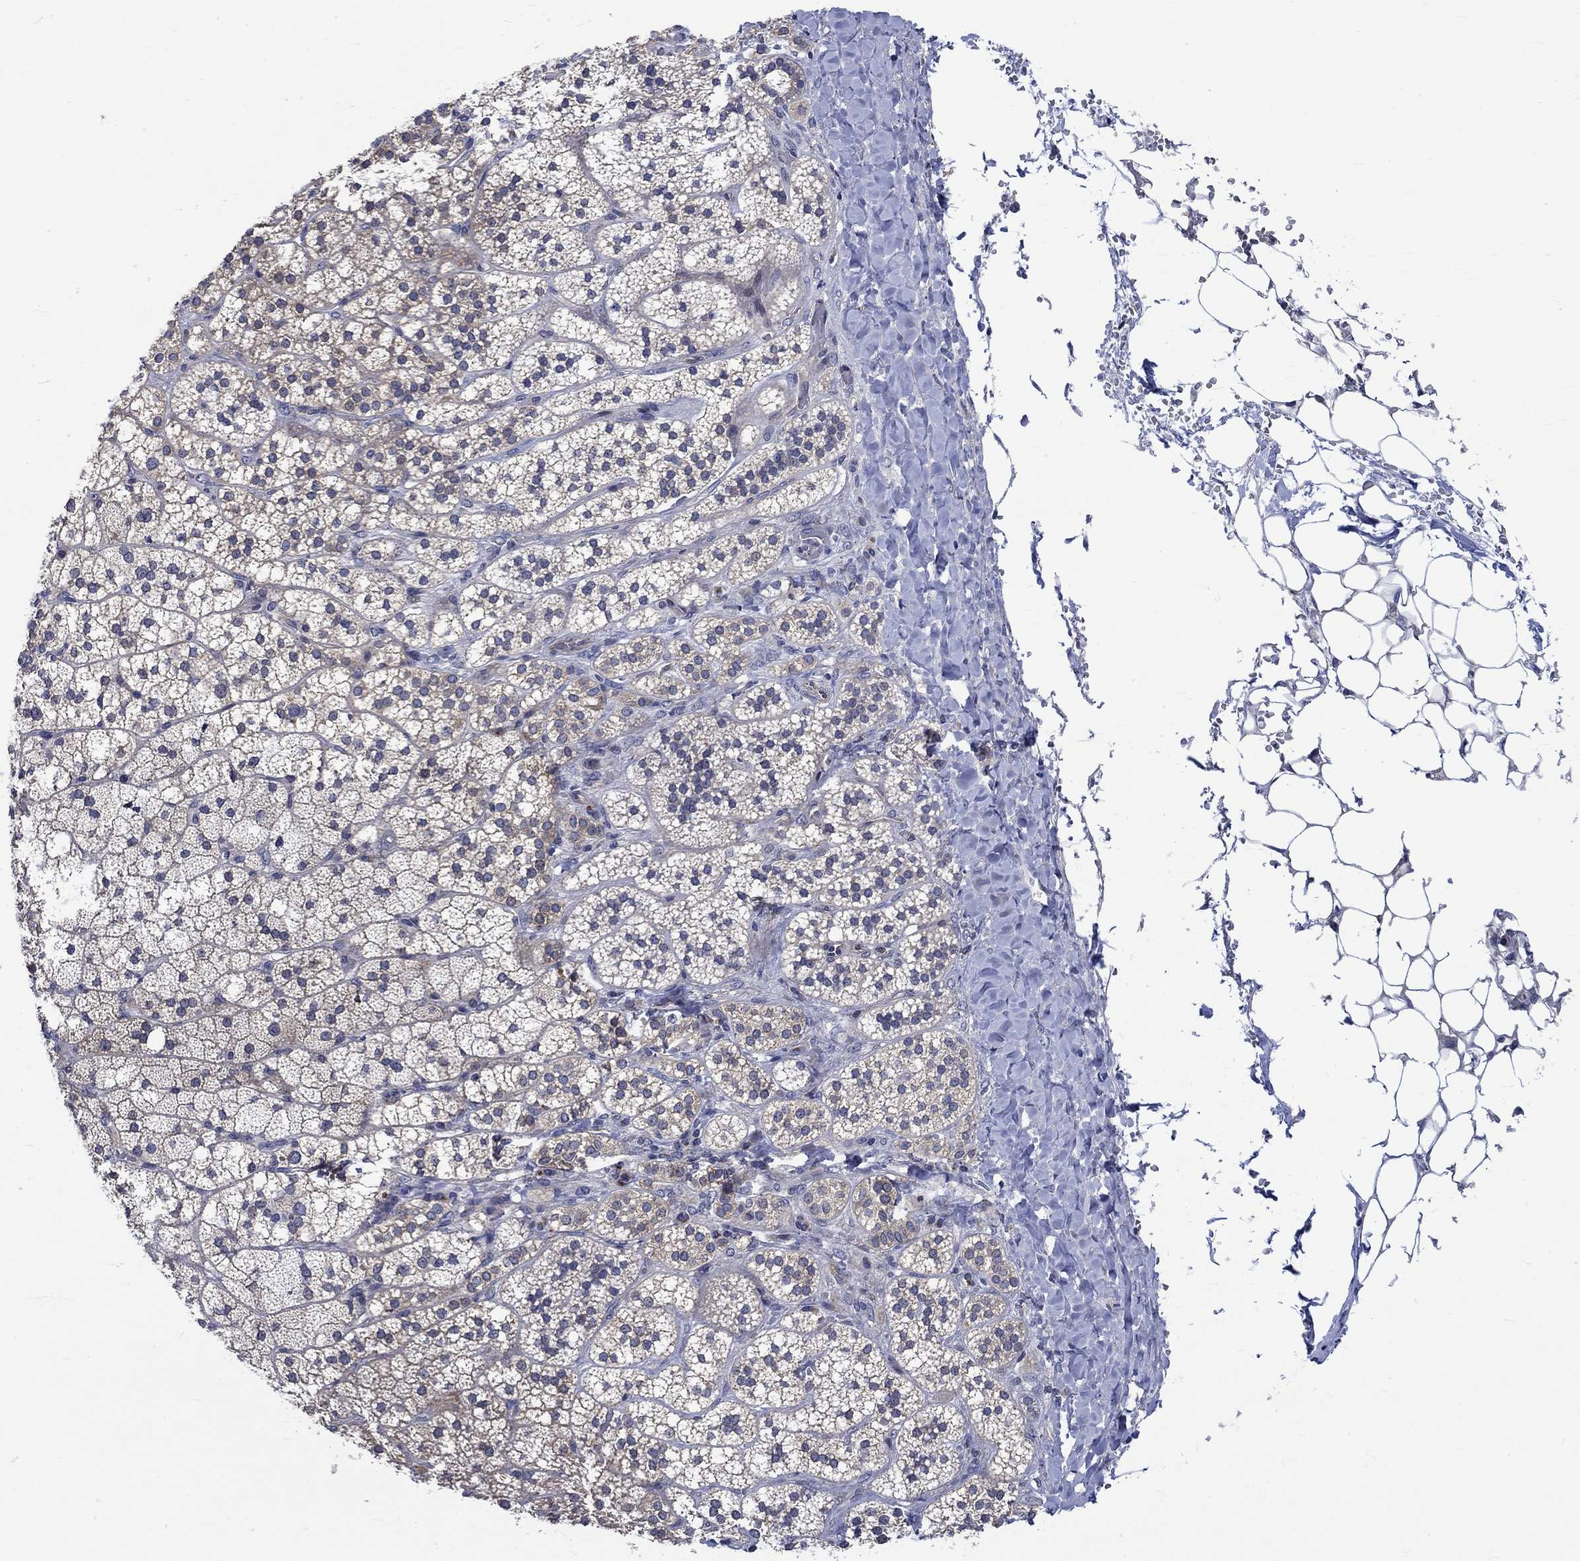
{"staining": {"intensity": "moderate", "quantity": "<25%", "location": "cytoplasmic/membranous"}, "tissue": "adrenal gland", "cell_type": "Glandular cells", "image_type": "normal", "snomed": [{"axis": "morphology", "description": "Normal tissue, NOS"}, {"axis": "topography", "description": "Adrenal gland"}], "caption": "A low amount of moderate cytoplasmic/membranous positivity is present in about <25% of glandular cells in unremarkable adrenal gland.", "gene": "GJA5", "patient": {"sex": "male", "age": 53}}